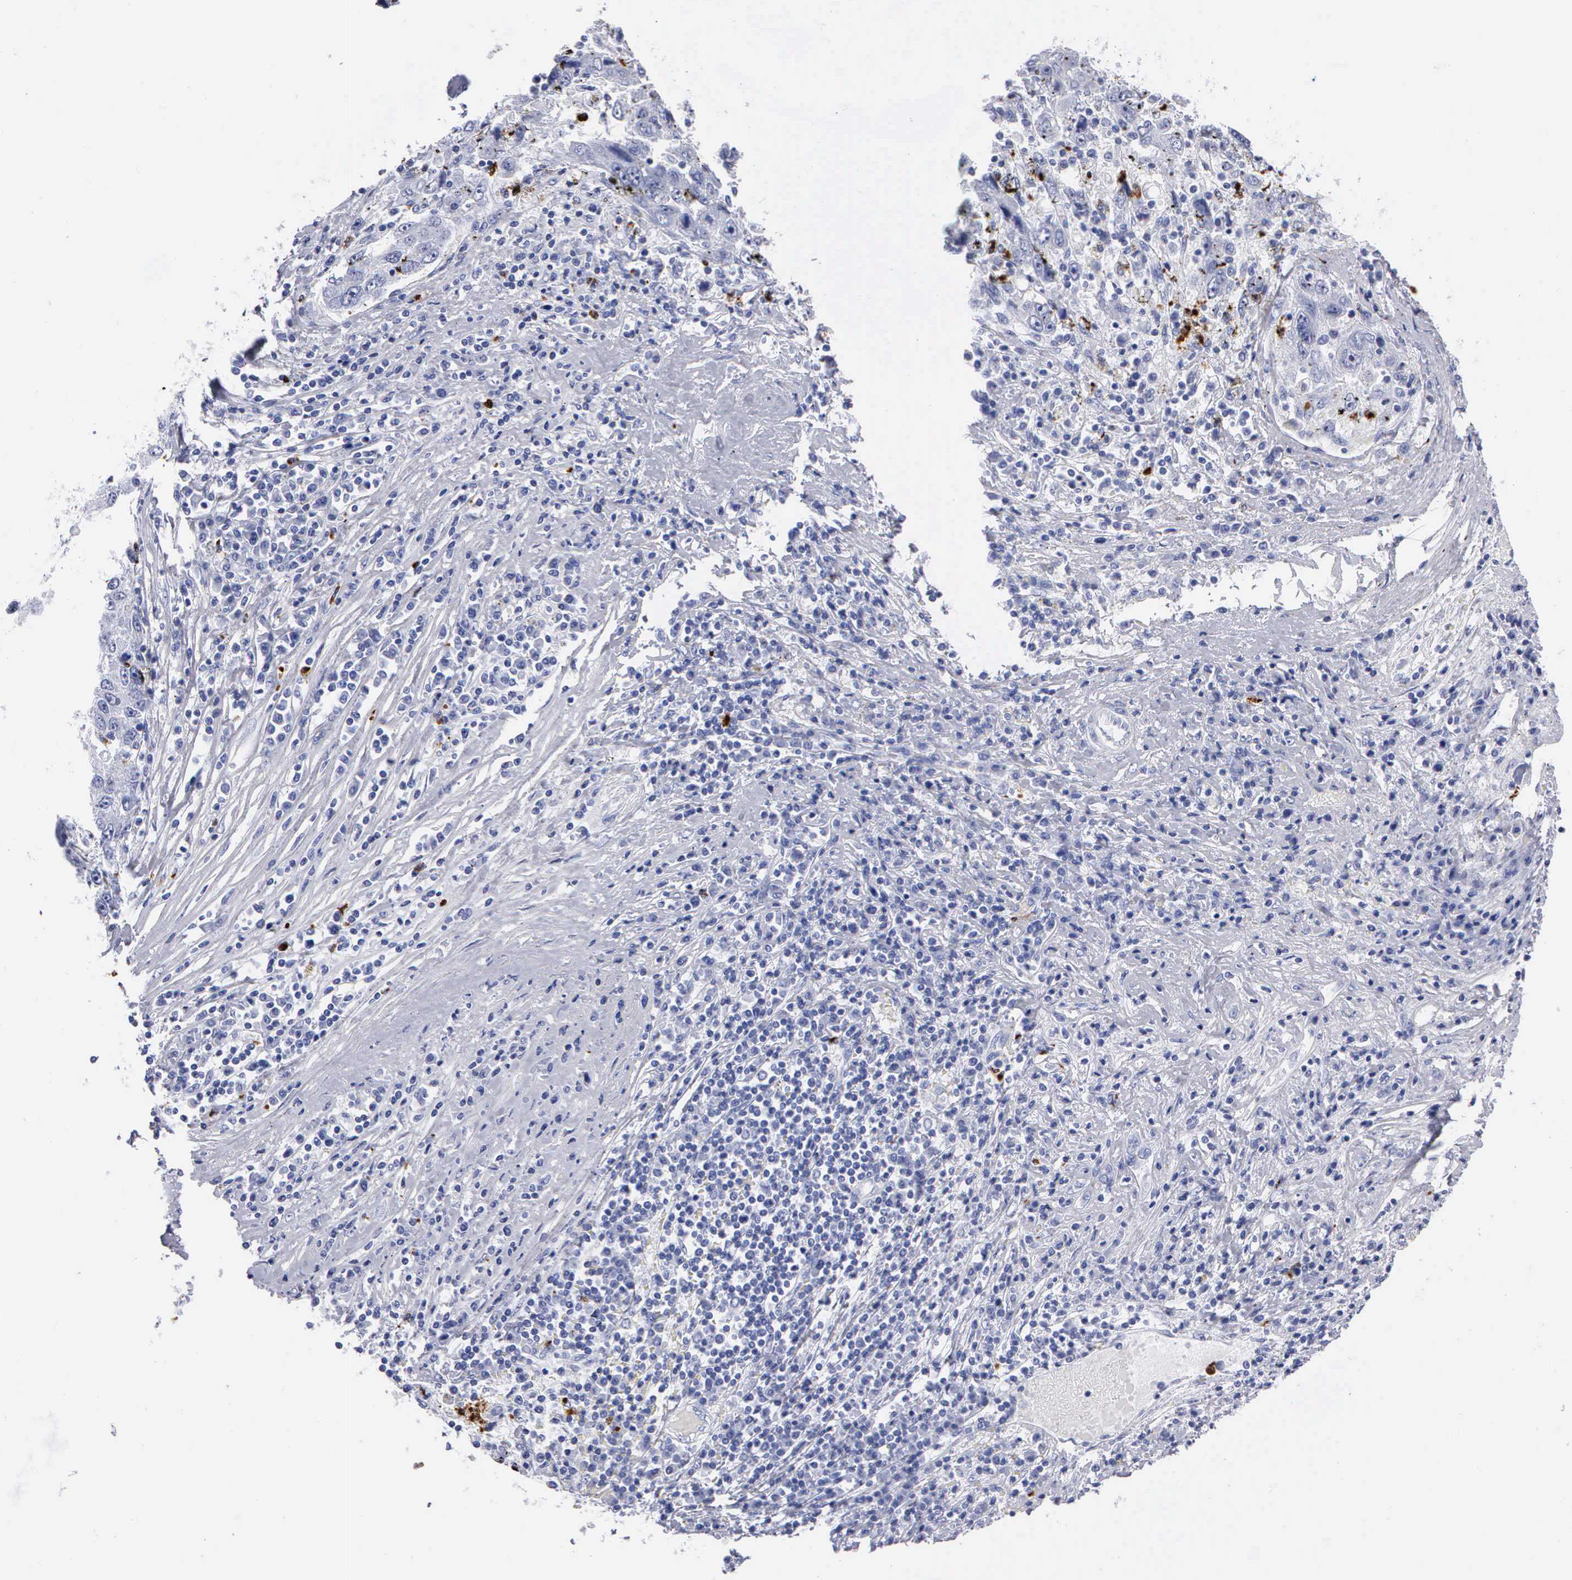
{"staining": {"intensity": "negative", "quantity": "none", "location": "none"}, "tissue": "liver cancer", "cell_type": "Tumor cells", "image_type": "cancer", "snomed": [{"axis": "morphology", "description": "Carcinoma, Hepatocellular, NOS"}, {"axis": "topography", "description": "Liver"}], "caption": "High power microscopy histopathology image of an IHC photomicrograph of hepatocellular carcinoma (liver), revealing no significant expression in tumor cells.", "gene": "CTSG", "patient": {"sex": "male", "age": 49}}